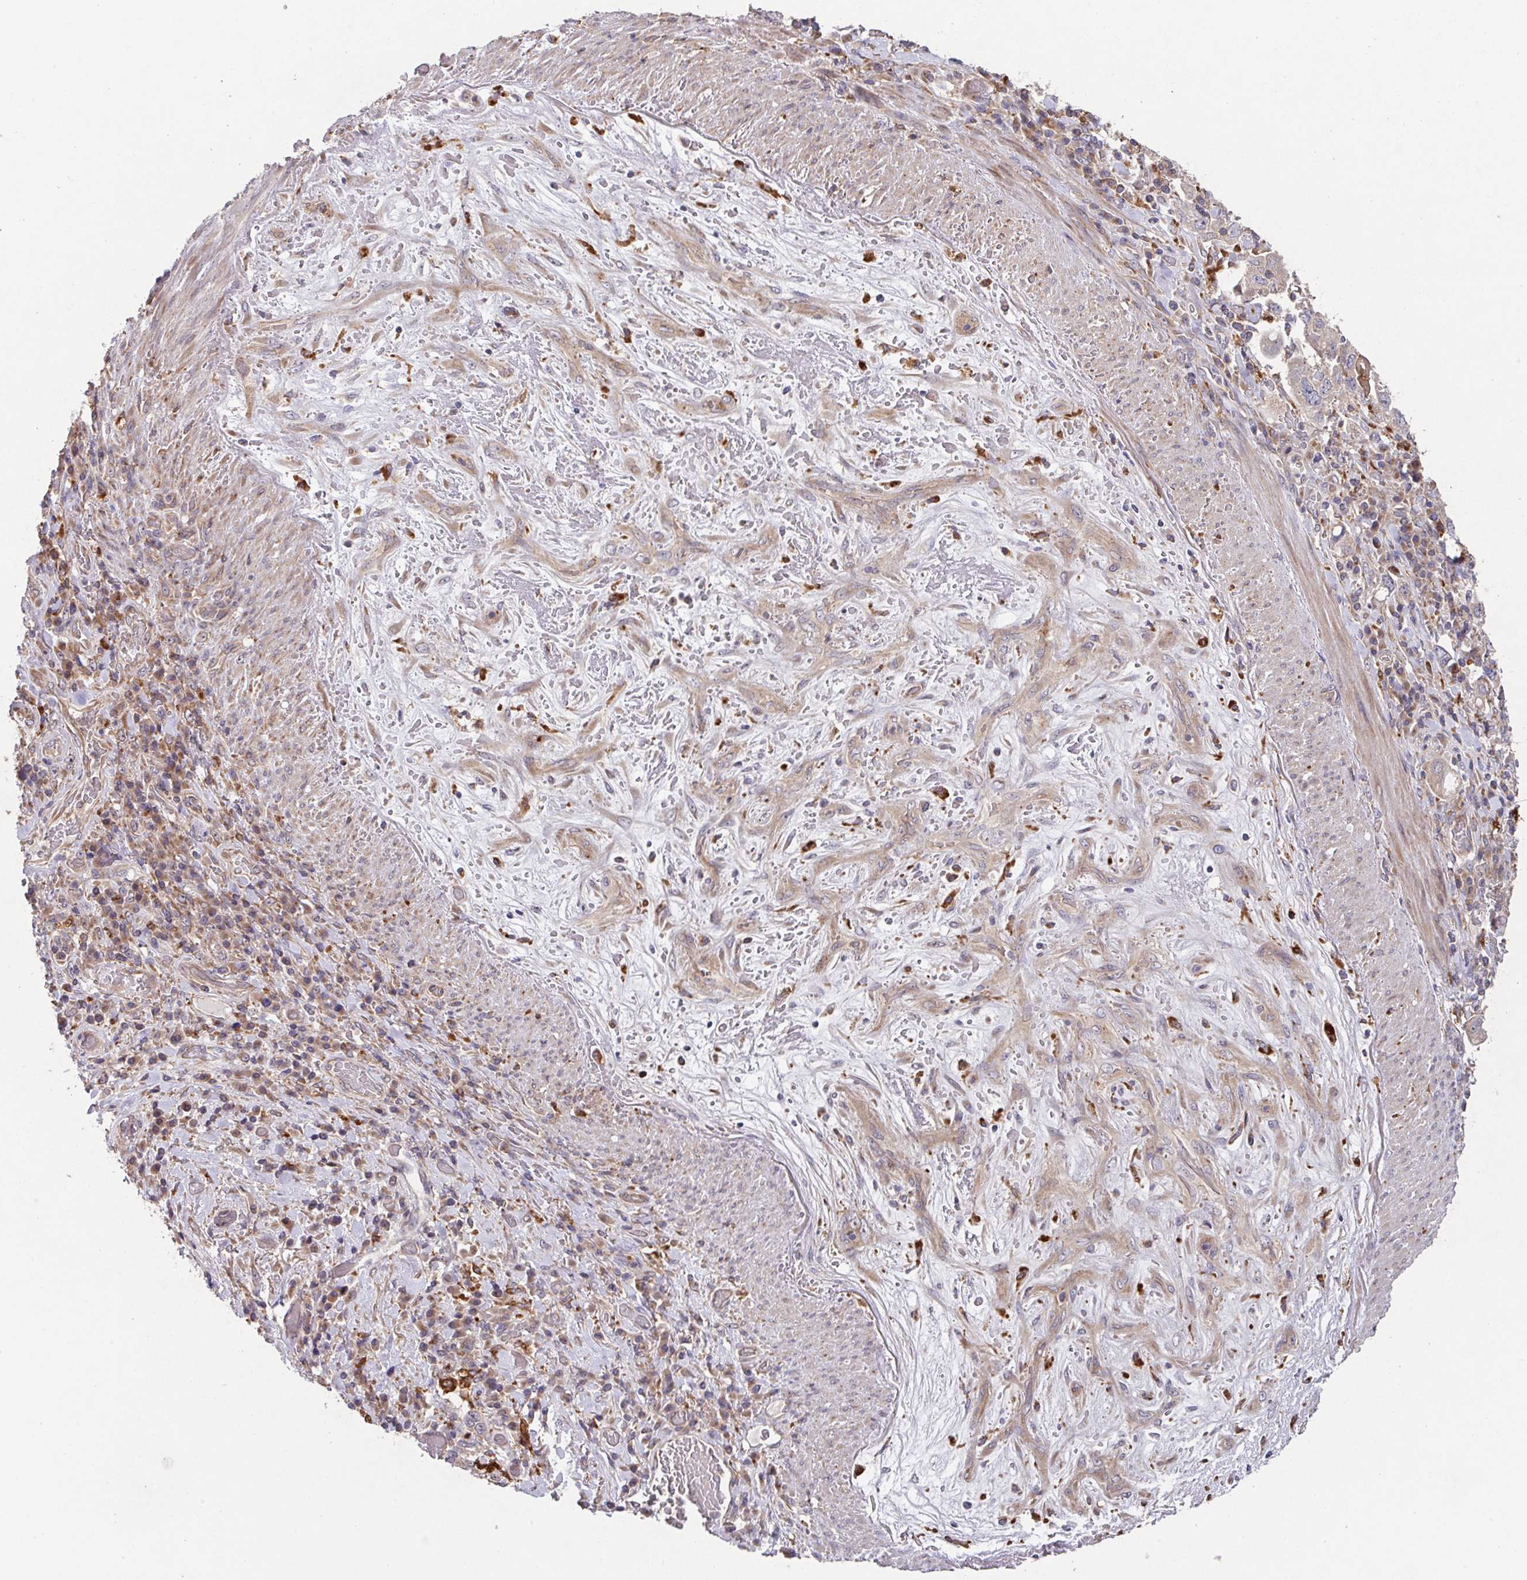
{"staining": {"intensity": "weak", "quantity": ">75%", "location": "cytoplasmic/membranous"}, "tissue": "stomach cancer", "cell_type": "Tumor cells", "image_type": "cancer", "snomed": [{"axis": "morphology", "description": "Adenocarcinoma, NOS"}, {"axis": "topography", "description": "Stomach, upper"}, {"axis": "topography", "description": "Stomach"}], "caption": "Stomach adenocarcinoma was stained to show a protein in brown. There is low levels of weak cytoplasmic/membranous staining in approximately >75% of tumor cells. (Stains: DAB (3,3'-diaminobenzidine) in brown, nuclei in blue, Microscopy: brightfield microscopy at high magnification).", "gene": "TRIM14", "patient": {"sex": "male", "age": 62}}